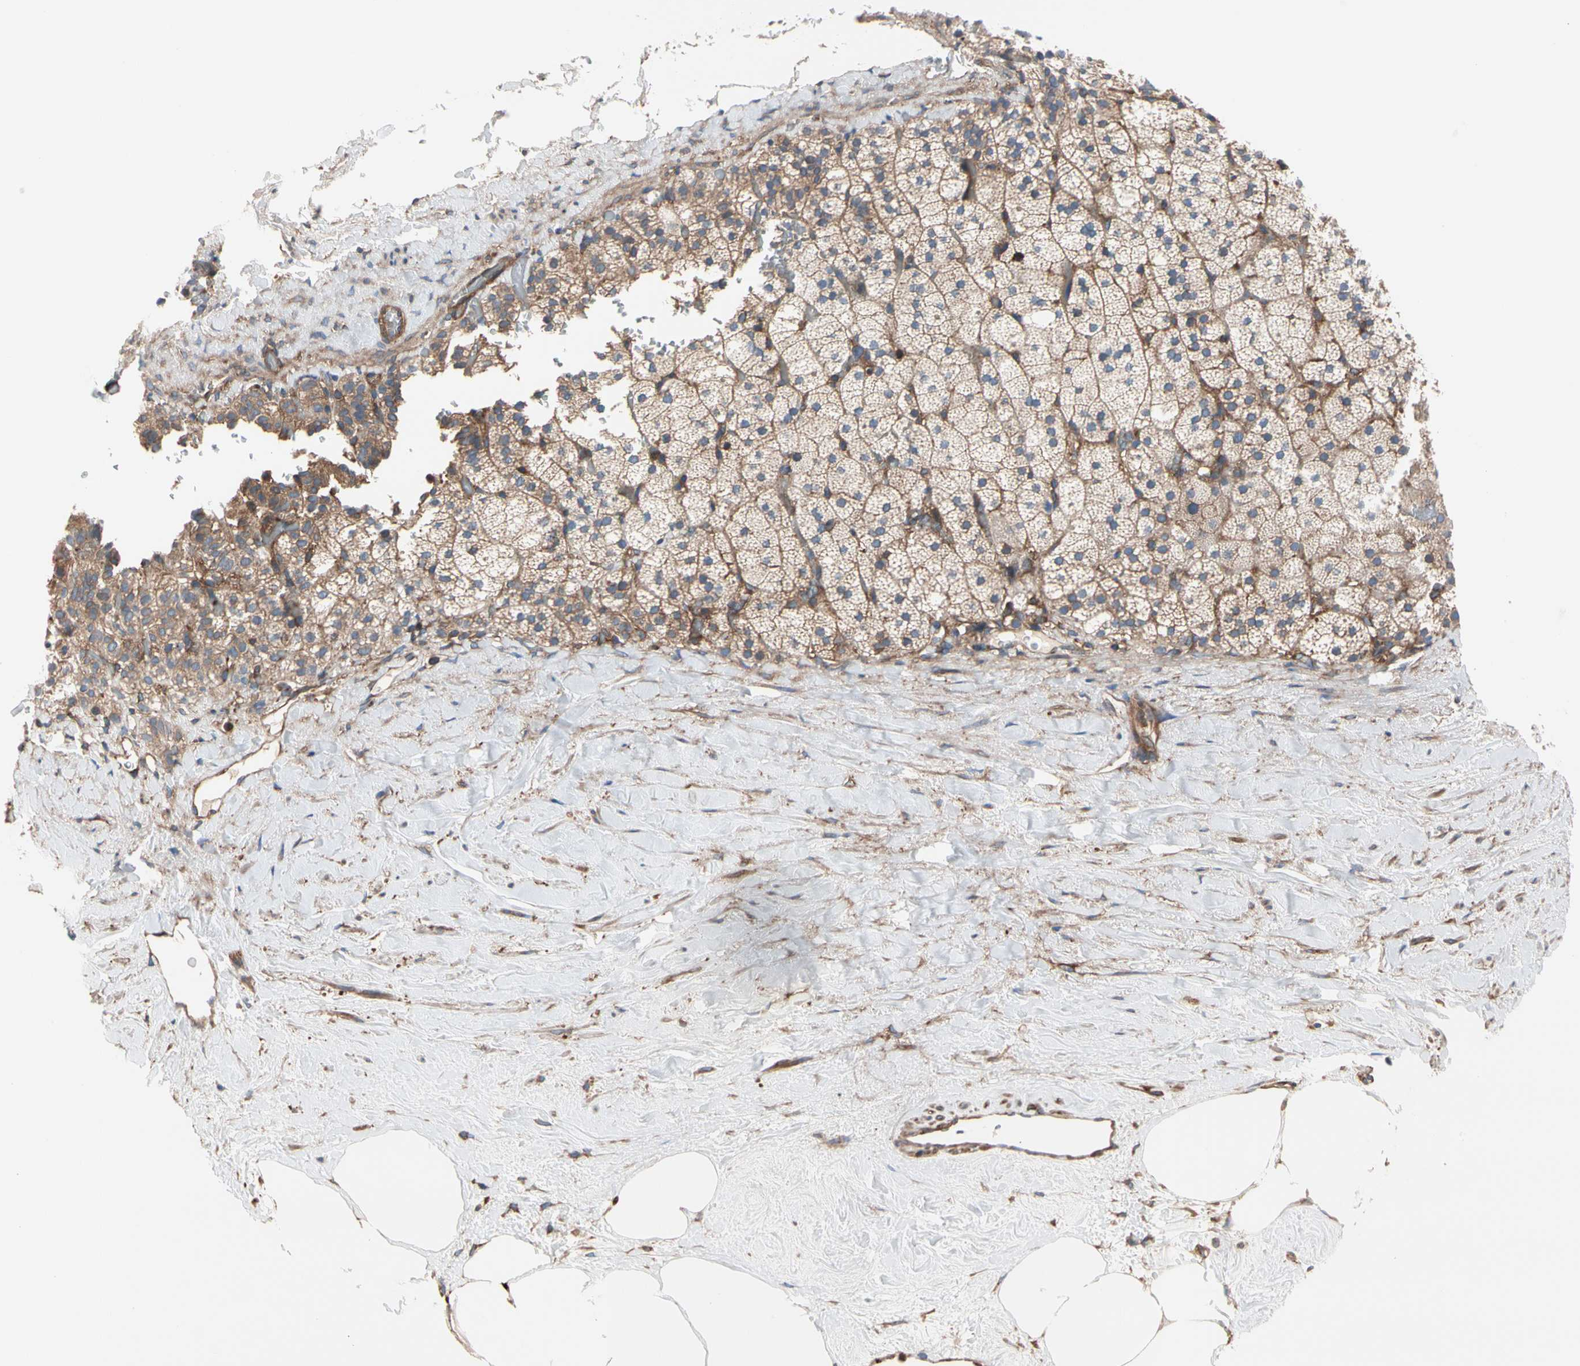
{"staining": {"intensity": "moderate", "quantity": ">75%", "location": "cytoplasmic/membranous"}, "tissue": "adrenal gland", "cell_type": "Glandular cells", "image_type": "normal", "snomed": [{"axis": "morphology", "description": "Normal tissue, NOS"}, {"axis": "topography", "description": "Adrenal gland"}], "caption": "The immunohistochemical stain shows moderate cytoplasmic/membranous expression in glandular cells of normal adrenal gland. Immunohistochemistry stains the protein in brown and the nuclei are stained blue.", "gene": "ROCK1", "patient": {"sex": "male", "age": 35}}